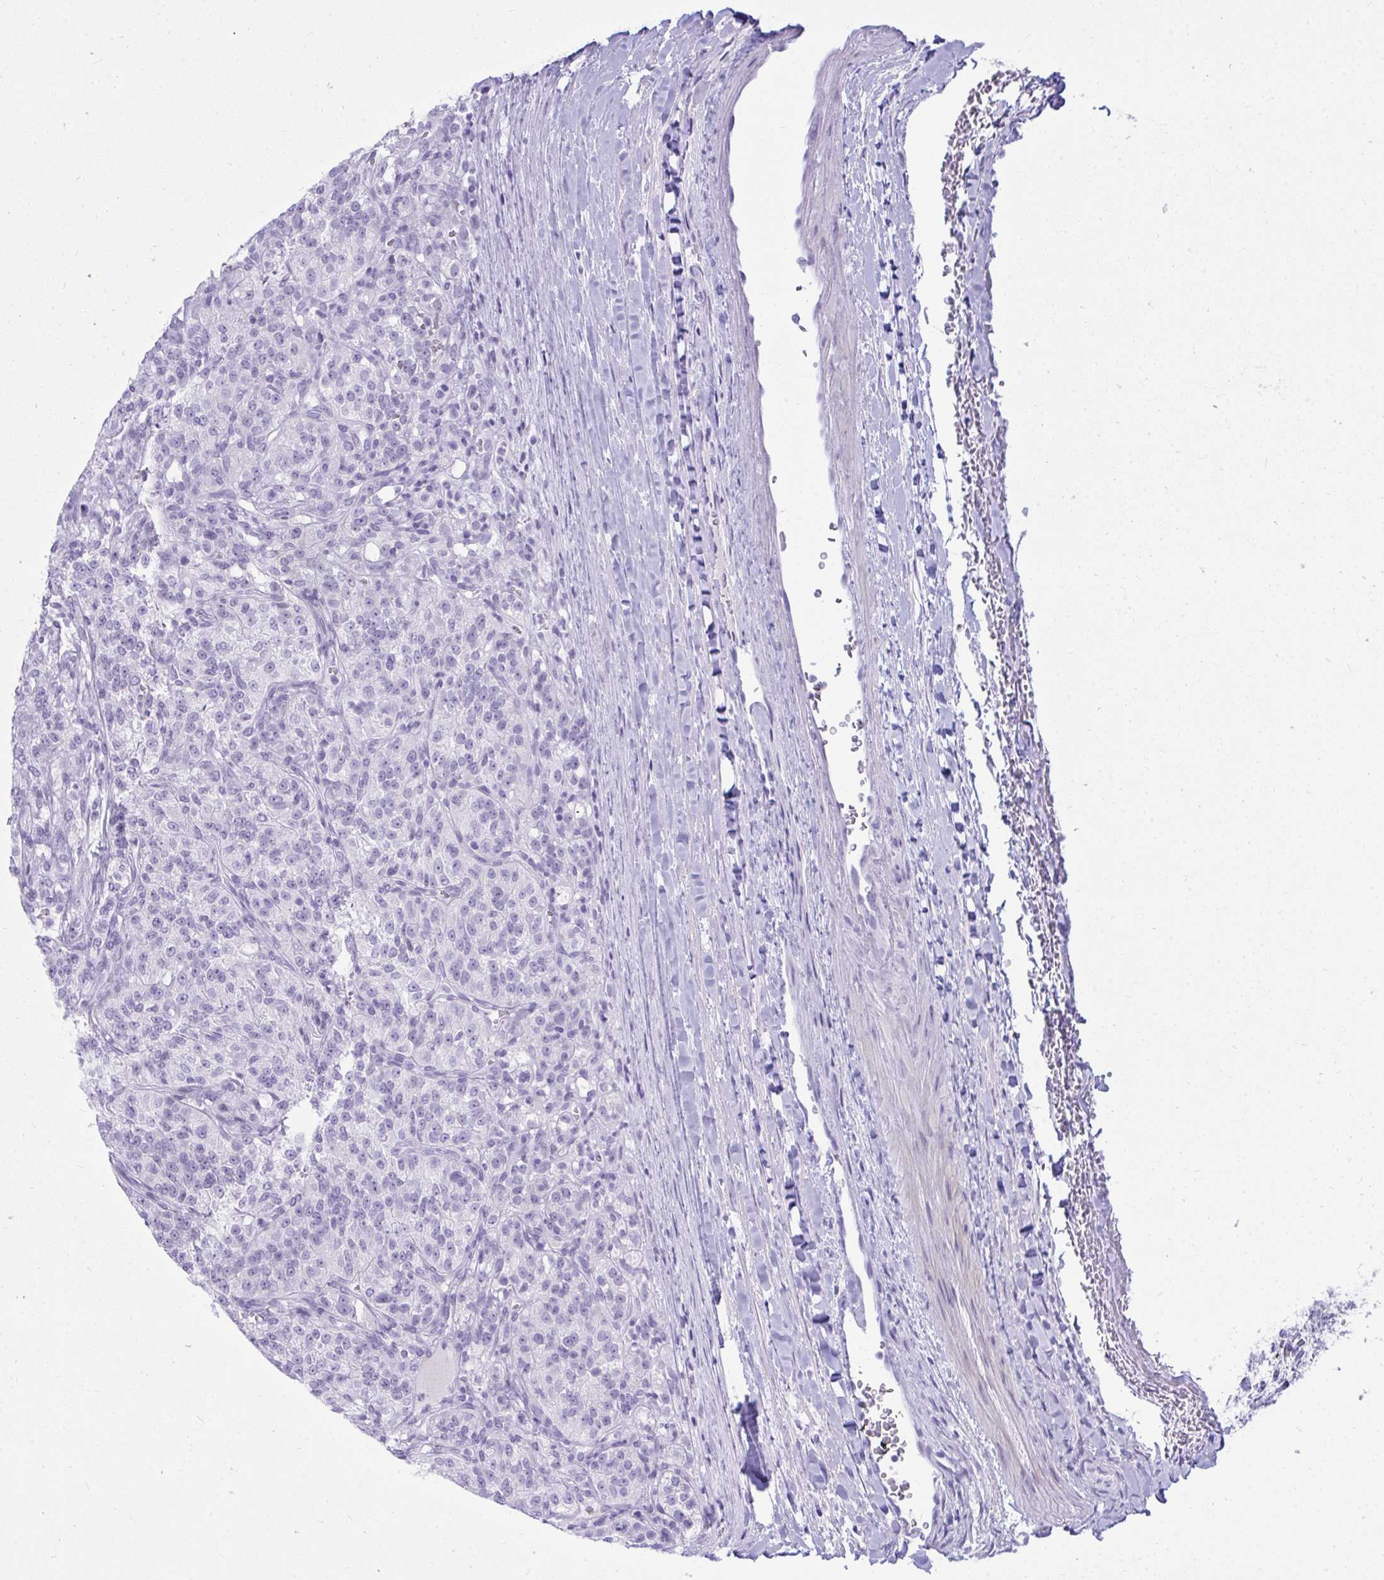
{"staining": {"intensity": "negative", "quantity": "none", "location": "none"}, "tissue": "renal cancer", "cell_type": "Tumor cells", "image_type": "cancer", "snomed": [{"axis": "morphology", "description": "Adenocarcinoma, NOS"}, {"axis": "topography", "description": "Kidney"}], "caption": "An image of renal cancer stained for a protein exhibits no brown staining in tumor cells.", "gene": "OR5F1", "patient": {"sex": "female", "age": 63}}